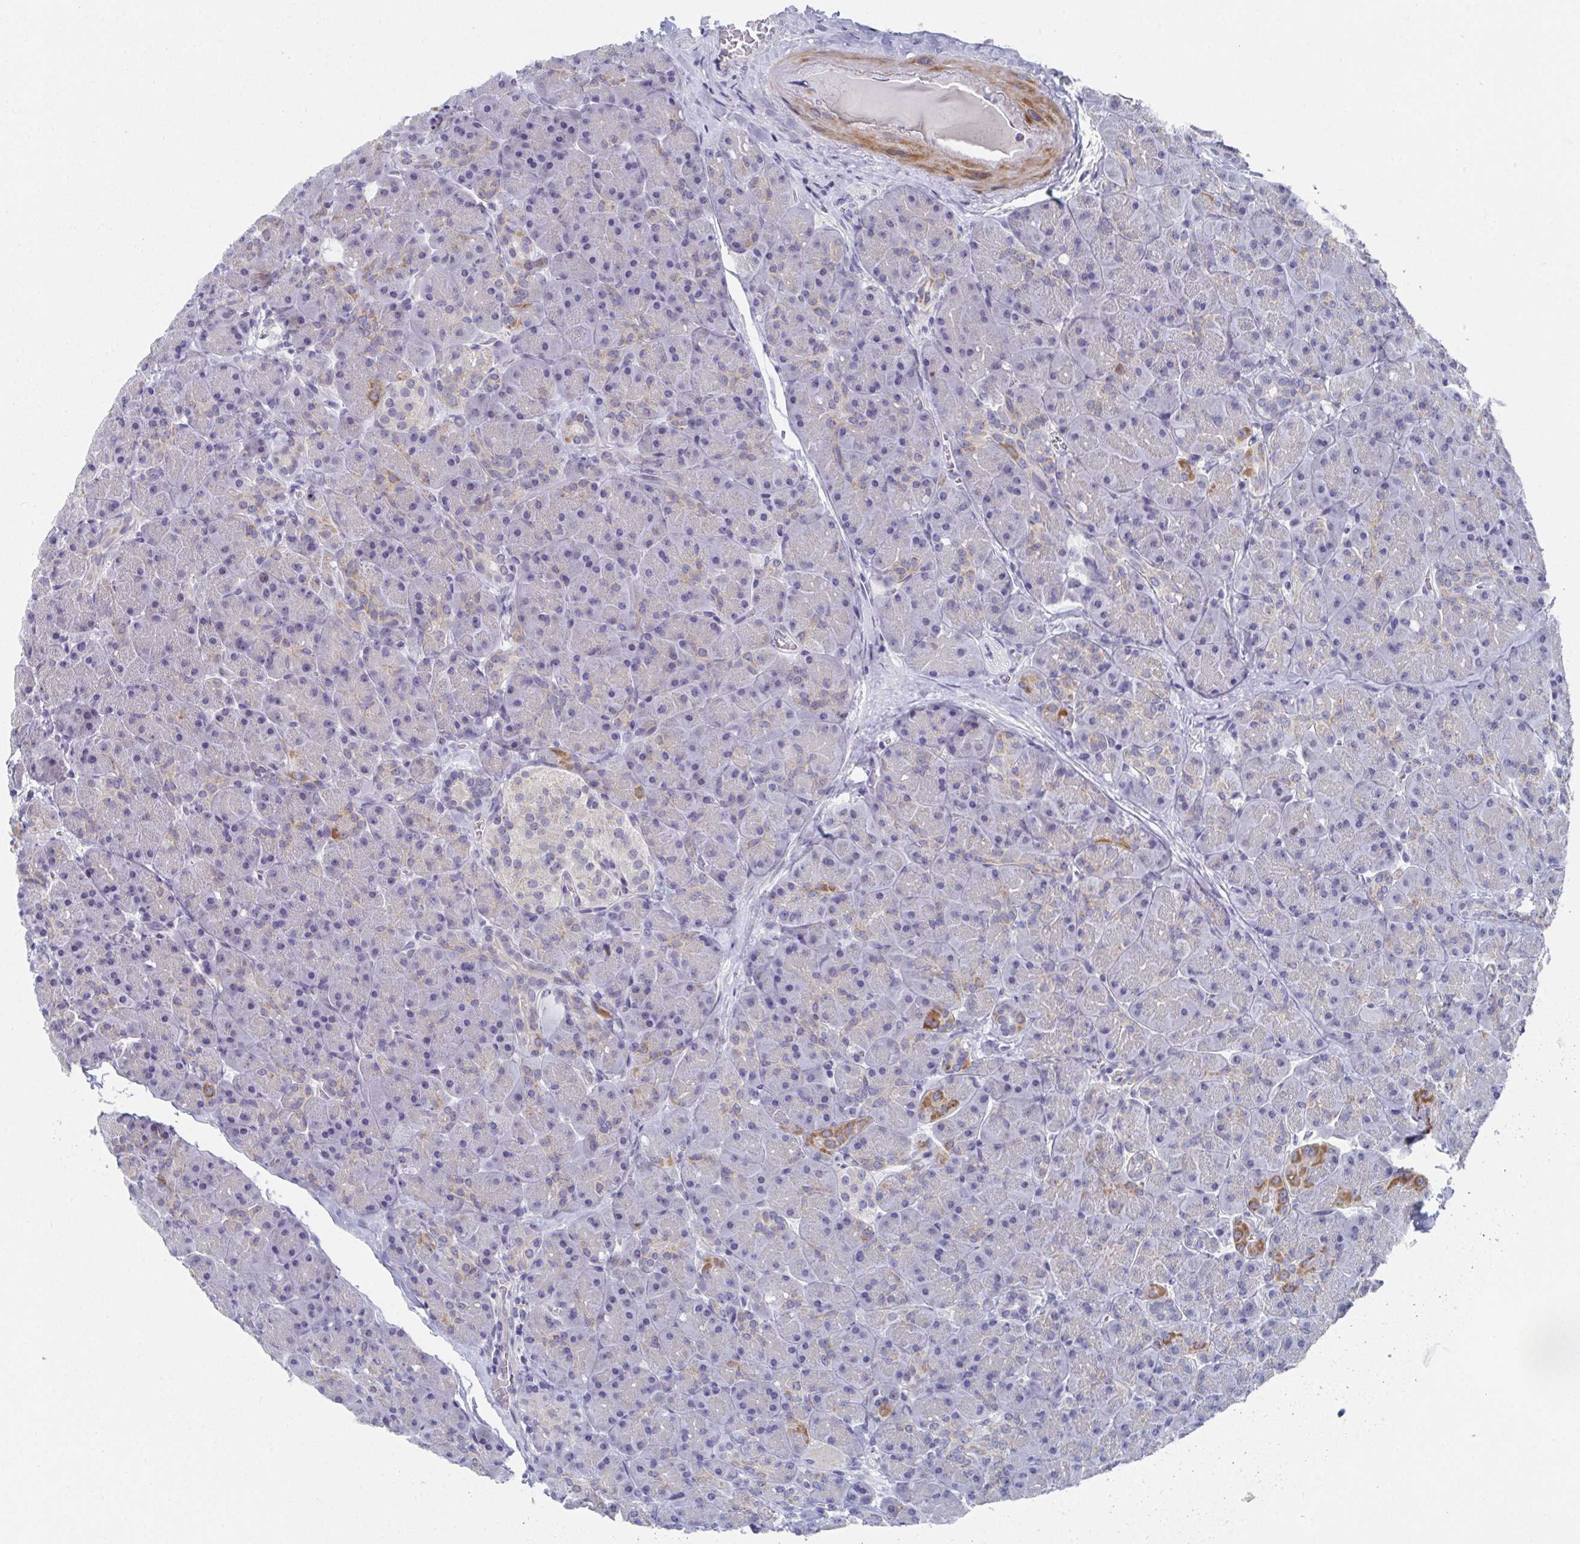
{"staining": {"intensity": "moderate", "quantity": "<25%", "location": "cytoplasmic/membranous"}, "tissue": "pancreas", "cell_type": "Exocrine glandular cells", "image_type": "normal", "snomed": [{"axis": "morphology", "description": "Normal tissue, NOS"}, {"axis": "topography", "description": "Pancreas"}], "caption": "Immunohistochemical staining of unremarkable human pancreas demonstrates moderate cytoplasmic/membranous protein positivity in about <25% of exocrine glandular cells. Immunohistochemistry stains the protein of interest in brown and the nuclei are stained blue.", "gene": "ATP5F1C", "patient": {"sex": "male", "age": 55}}